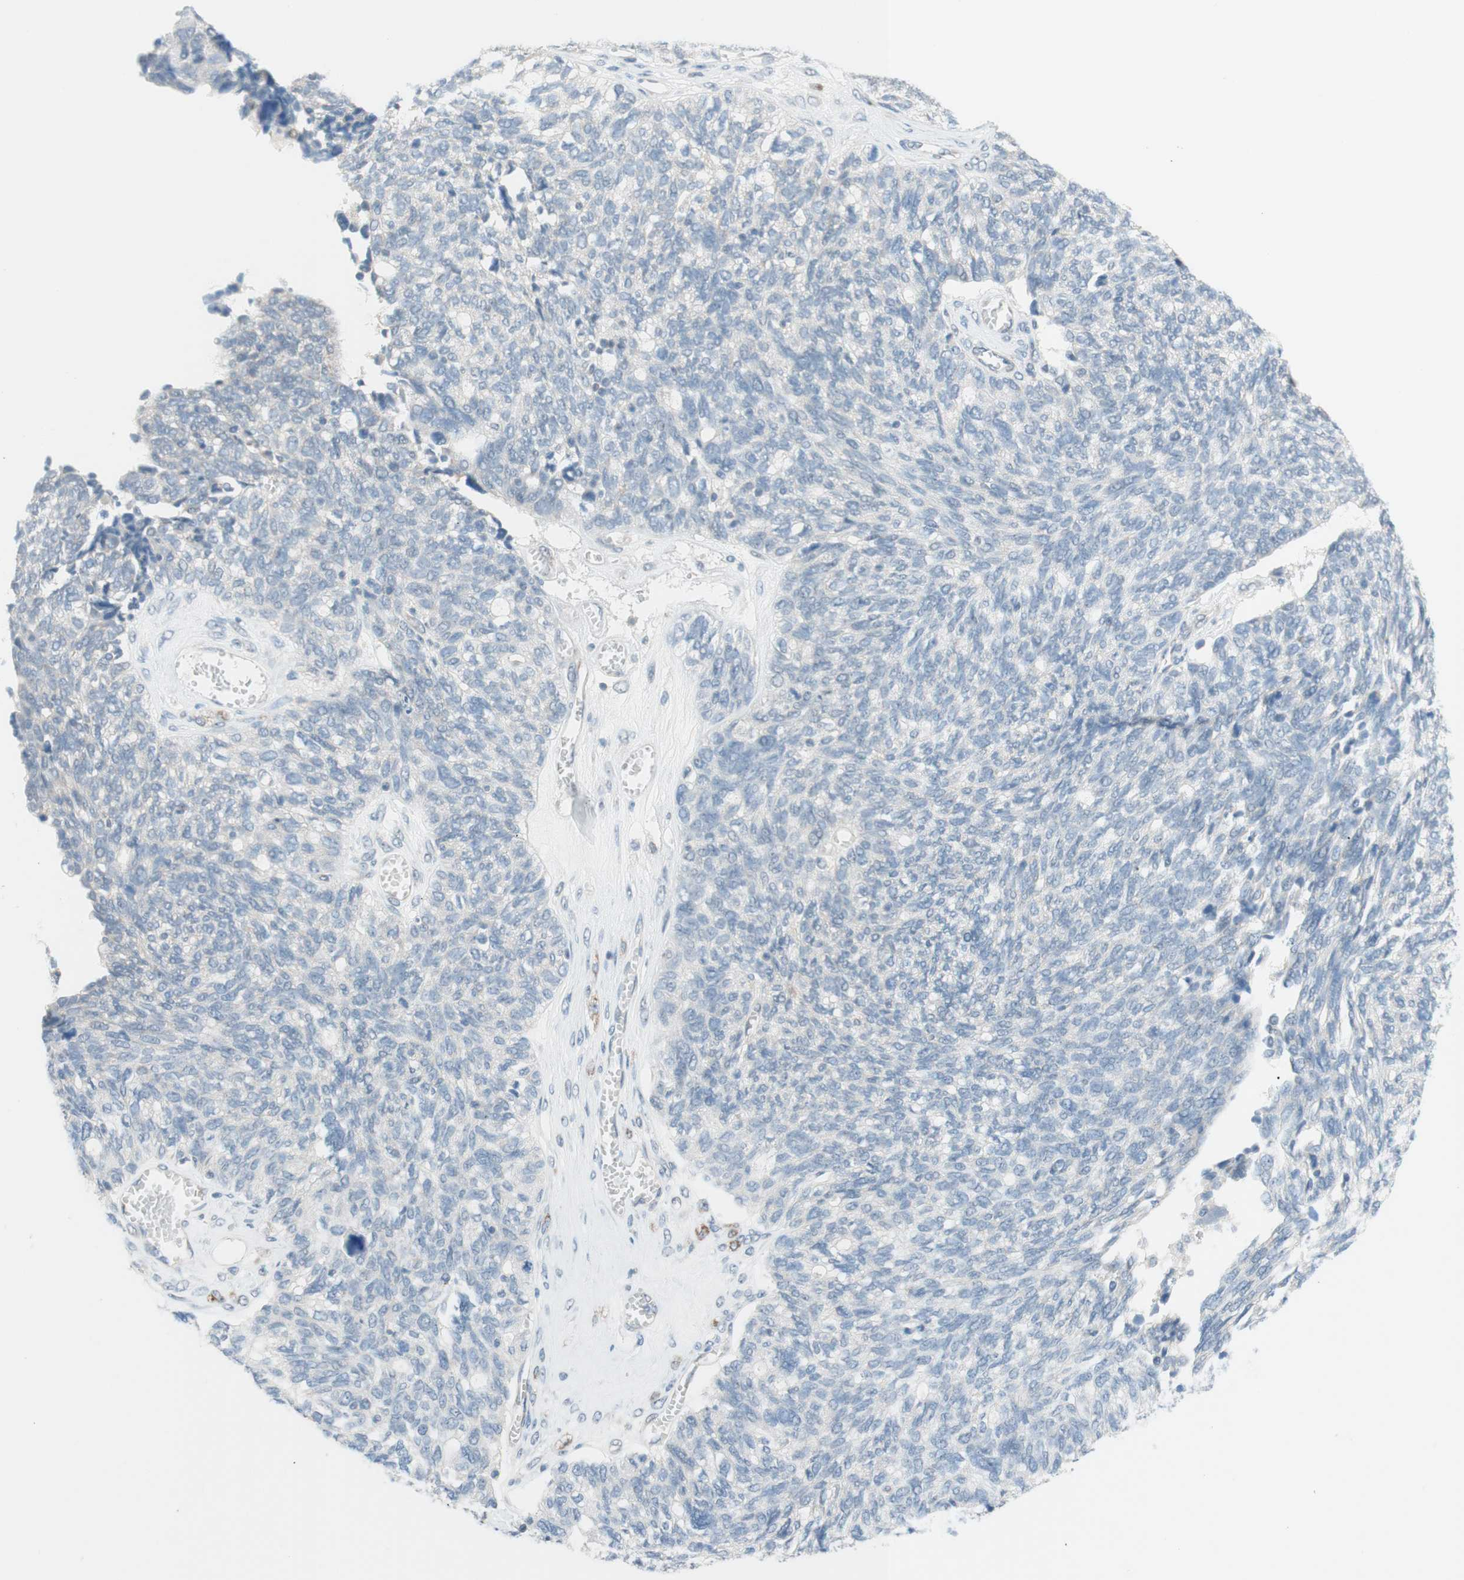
{"staining": {"intensity": "negative", "quantity": "none", "location": "none"}, "tissue": "ovarian cancer", "cell_type": "Tumor cells", "image_type": "cancer", "snomed": [{"axis": "morphology", "description": "Cystadenocarcinoma, serous, NOS"}, {"axis": "topography", "description": "Ovary"}], "caption": "Immunohistochemistry image of ovarian serous cystadenocarcinoma stained for a protein (brown), which demonstrates no staining in tumor cells. (DAB IHC, high magnification).", "gene": "JPH1", "patient": {"sex": "female", "age": 79}}